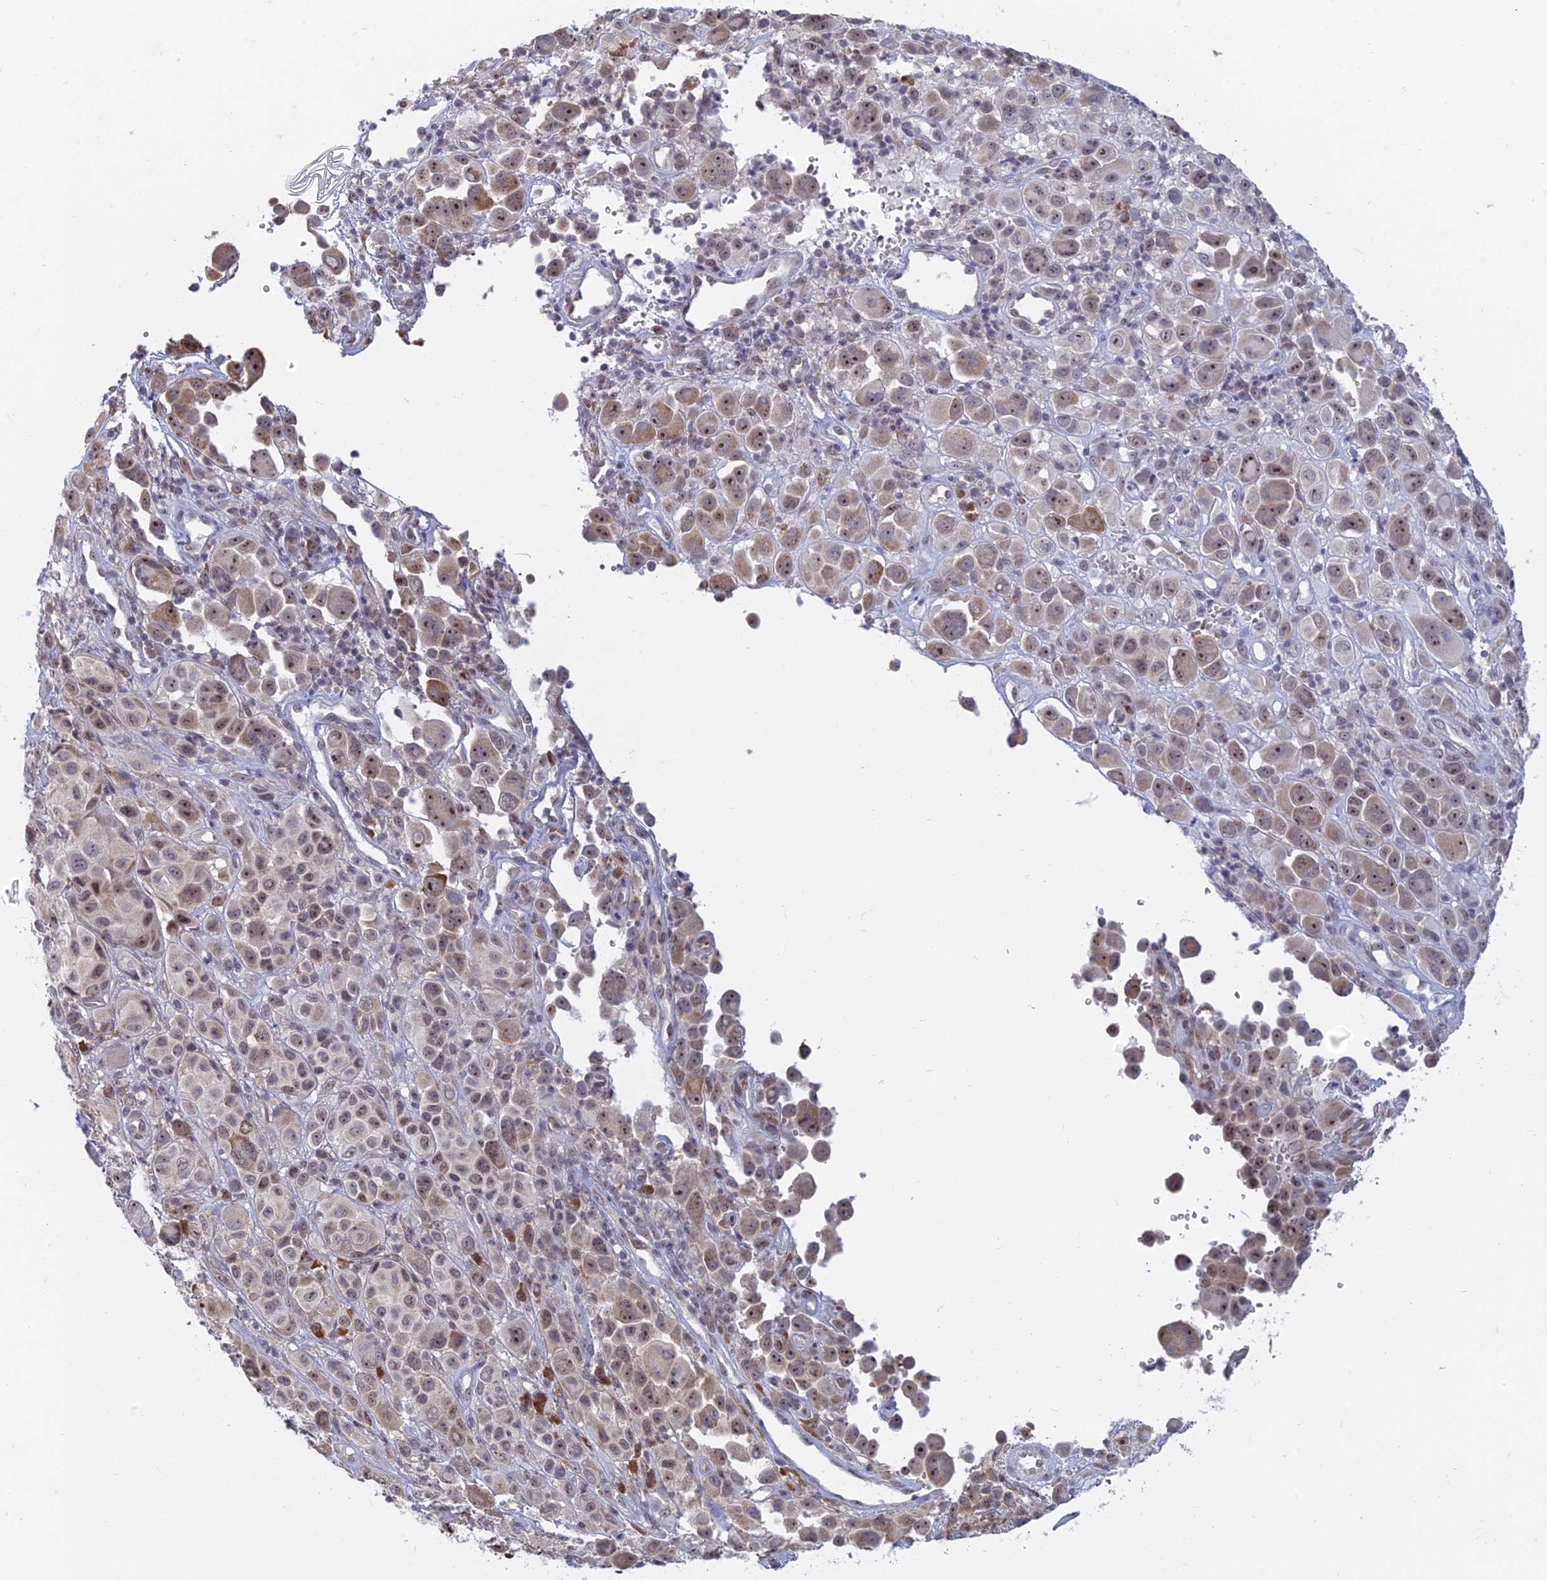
{"staining": {"intensity": "moderate", "quantity": "<25%", "location": "cytoplasmic/membranous,nuclear"}, "tissue": "melanoma", "cell_type": "Tumor cells", "image_type": "cancer", "snomed": [{"axis": "morphology", "description": "Malignant melanoma, NOS"}, {"axis": "topography", "description": "Skin of trunk"}], "caption": "IHC staining of malignant melanoma, which reveals low levels of moderate cytoplasmic/membranous and nuclear staining in approximately <25% of tumor cells indicating moderate cytoplasmic/membranous and nuclear protein expression. The staining was performed using DAB (3,3'-diaminobenzidine) (brown) for protein detection and nuclei were counterstained in hematoxylin (blue).", "gene": "RPS19BP1", "patient": {"sex": "male", "age": 71}}